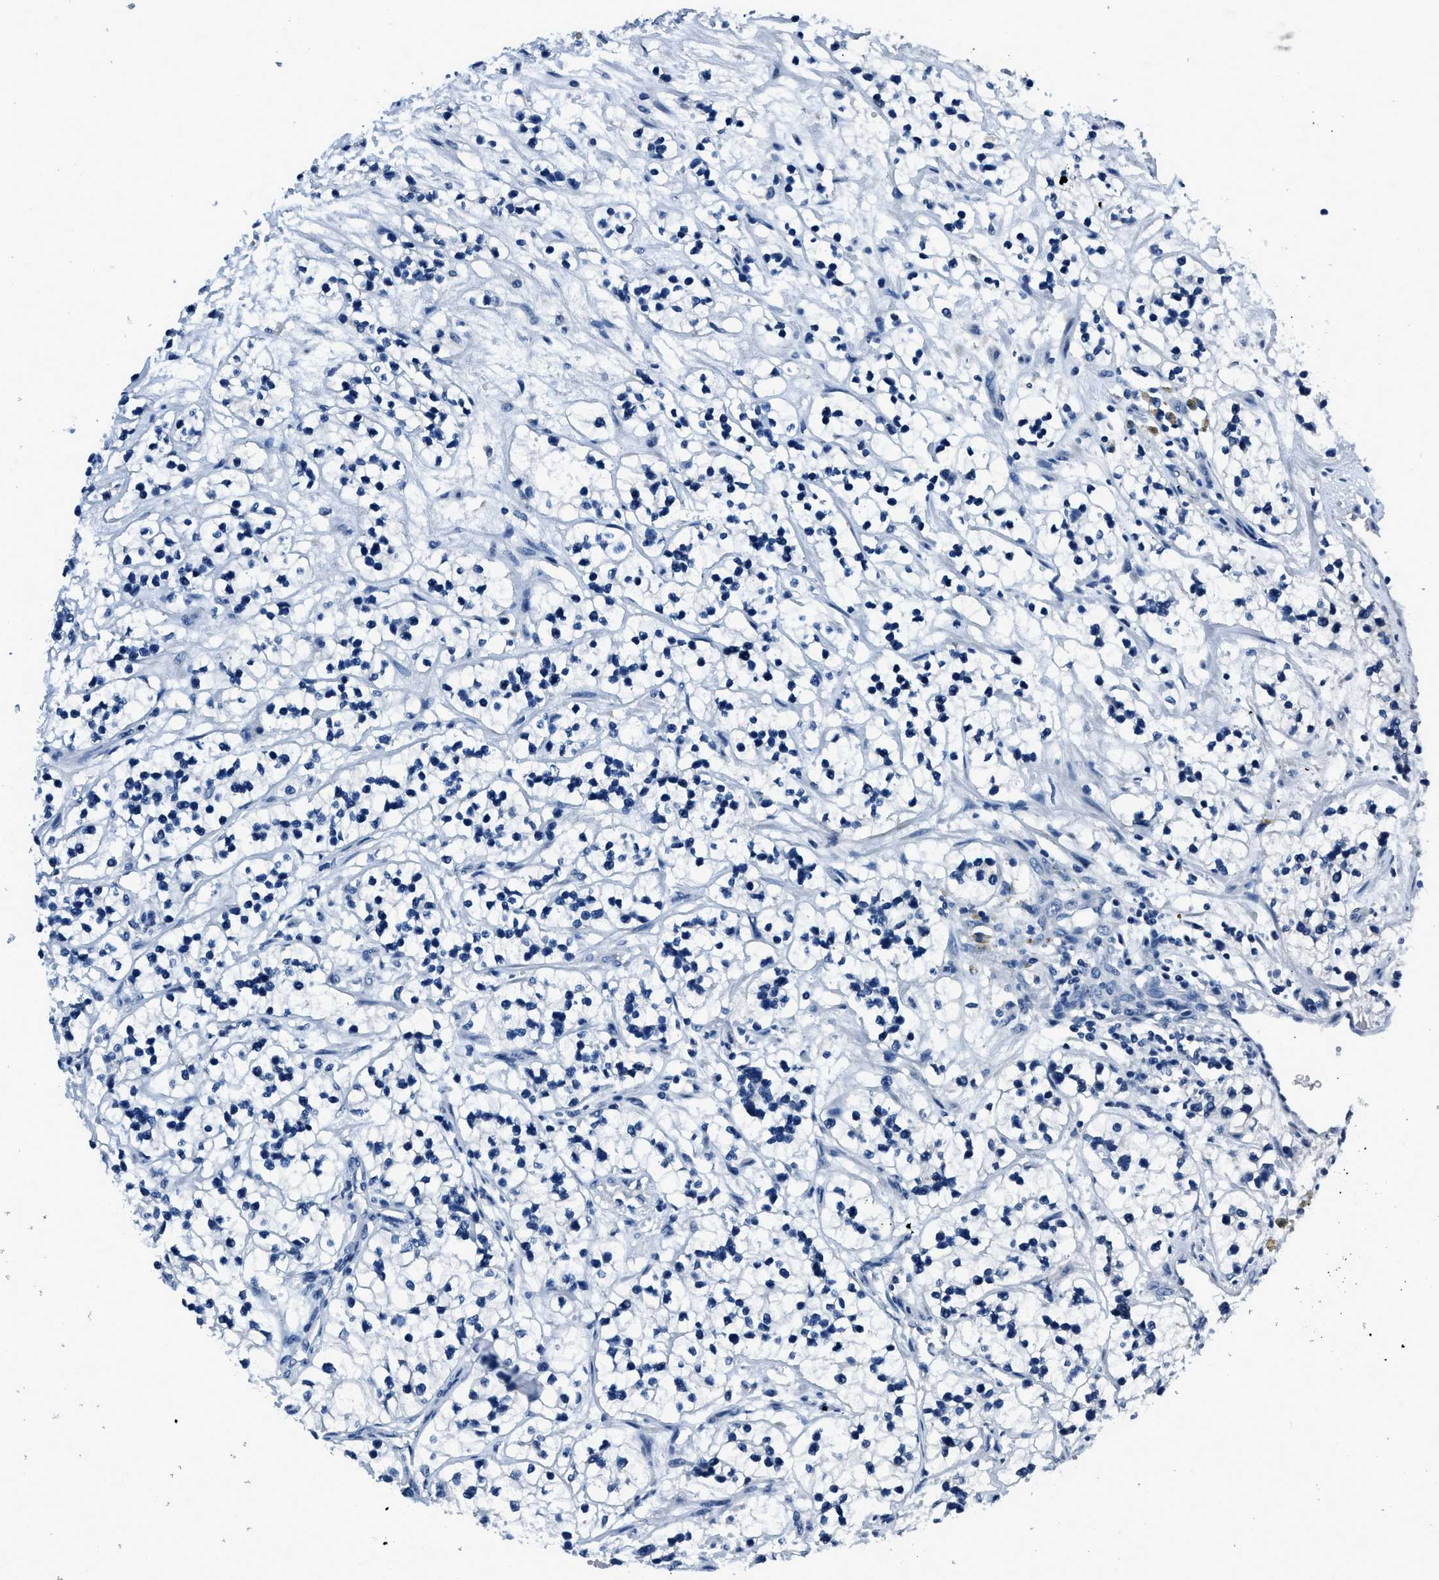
{"staining": {"intensity": "negative", "quantity": "none", "location": "none"}, "tissue": "renal cancer", "cell_type": "Tumor cells", "image_type": "cancer", "snomed": [{"axis": "morphology", "description": "Adenocarcinoma, NOS"}, {"axis": "topography", "description": "Kidney"}], "caption": "Immunohistochemistry image of neoplastic tissue: renal adenocarcinoma stained with DAB displays no significant protein staining in tumor cells. The staining is performed using DAB (3,3'-diaminobenzidine) brown chromogen with nuclei counter-stained in using hematoxylin.", "gene": "GJA3", "patient": {"sex": "female", "age": 57}}